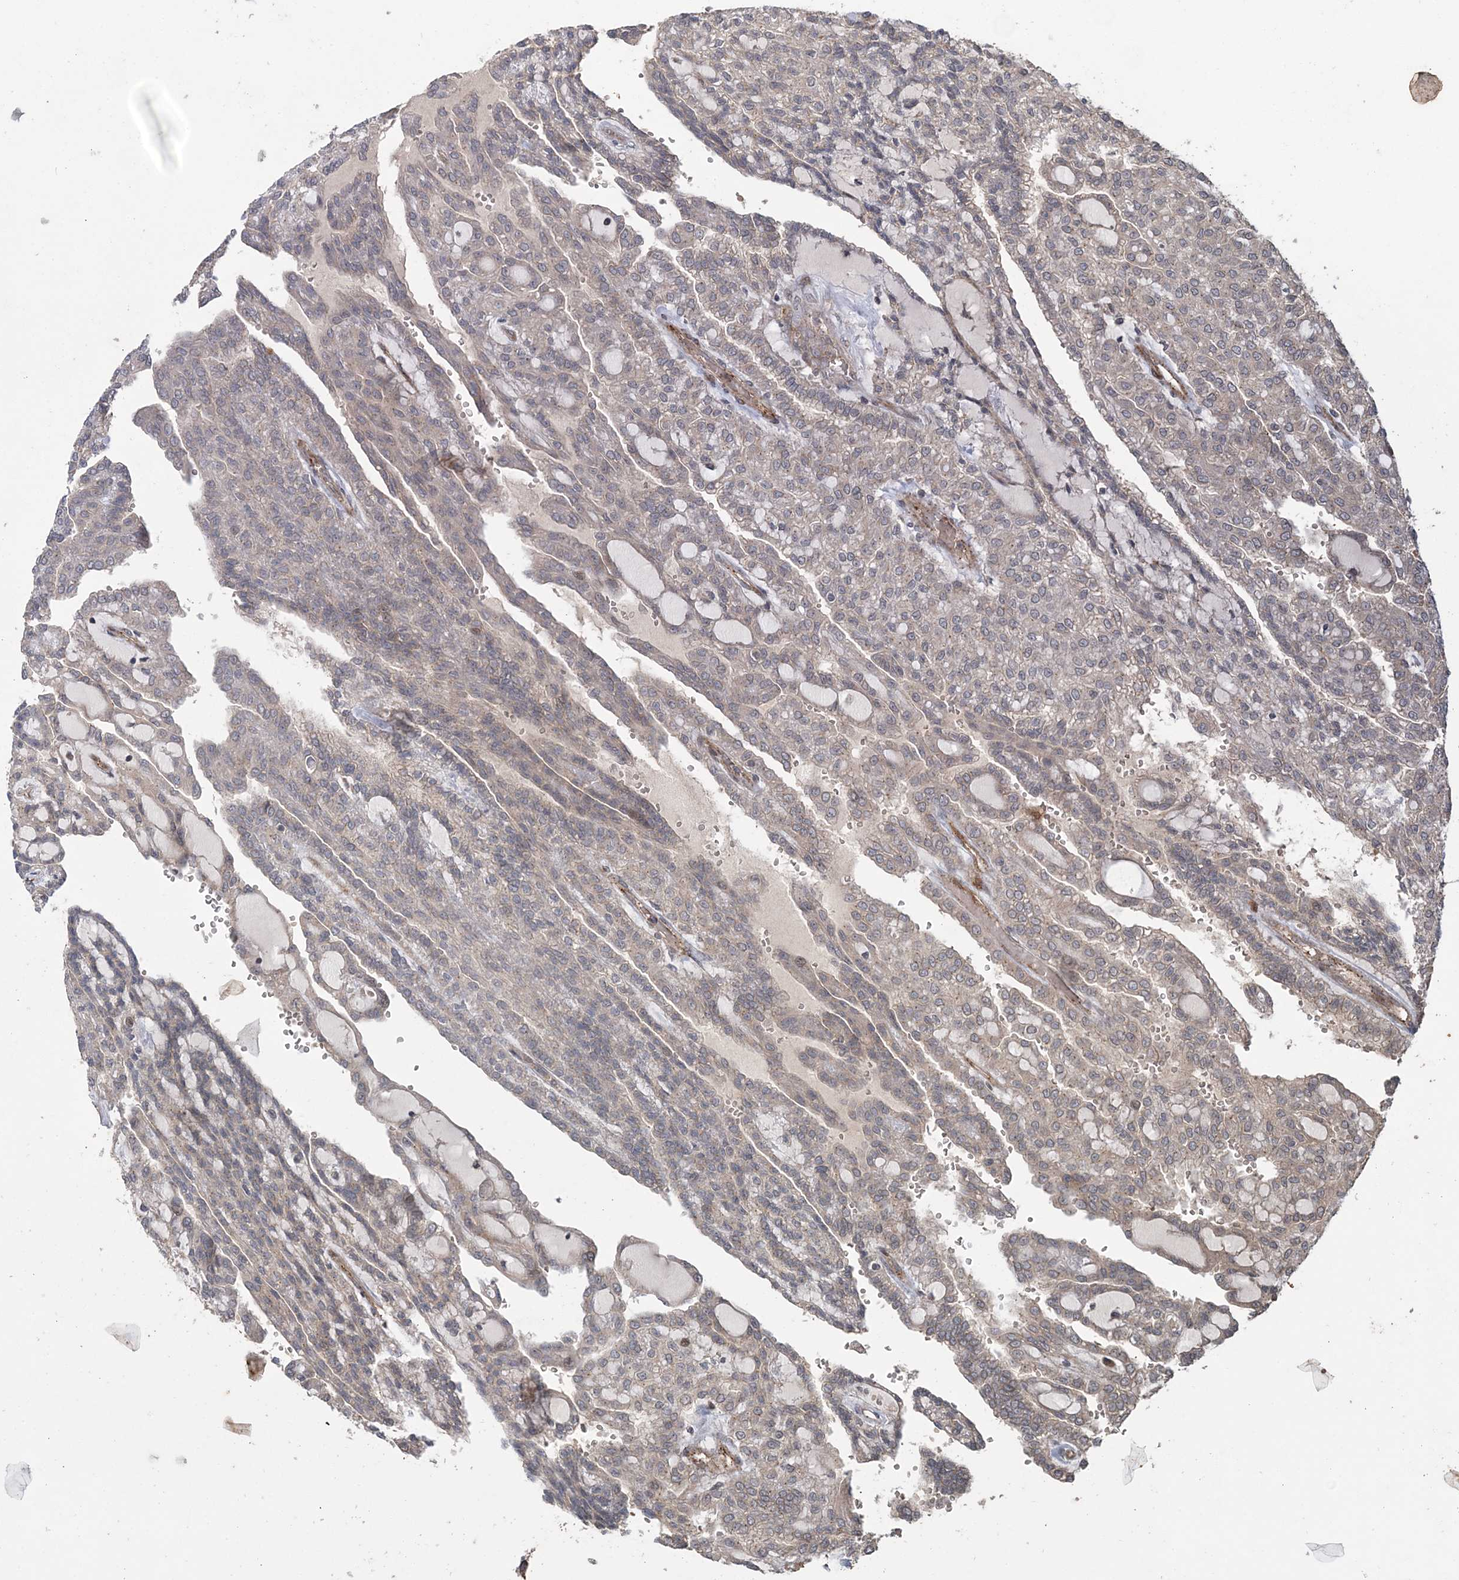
{"staining": {"intensity": "negative", "quantity": "none", "location": "none"}, "tissue": "renal cancer", "cell_type": "Tumor cells", "image_type": "cancer", "snomed": [{"axis": "morphology", "description": "Adenocarcinoma, NOS"}, {"axis": "topography", "description": "Kidney"}], "caption": "Tumor cells show no significant protein positivity in renal cancer. (DAB immunohistochemistry with hematoxylin counter stain).", "gene": "UBTD2", "patient": {"sex": "male", "age": 63}}